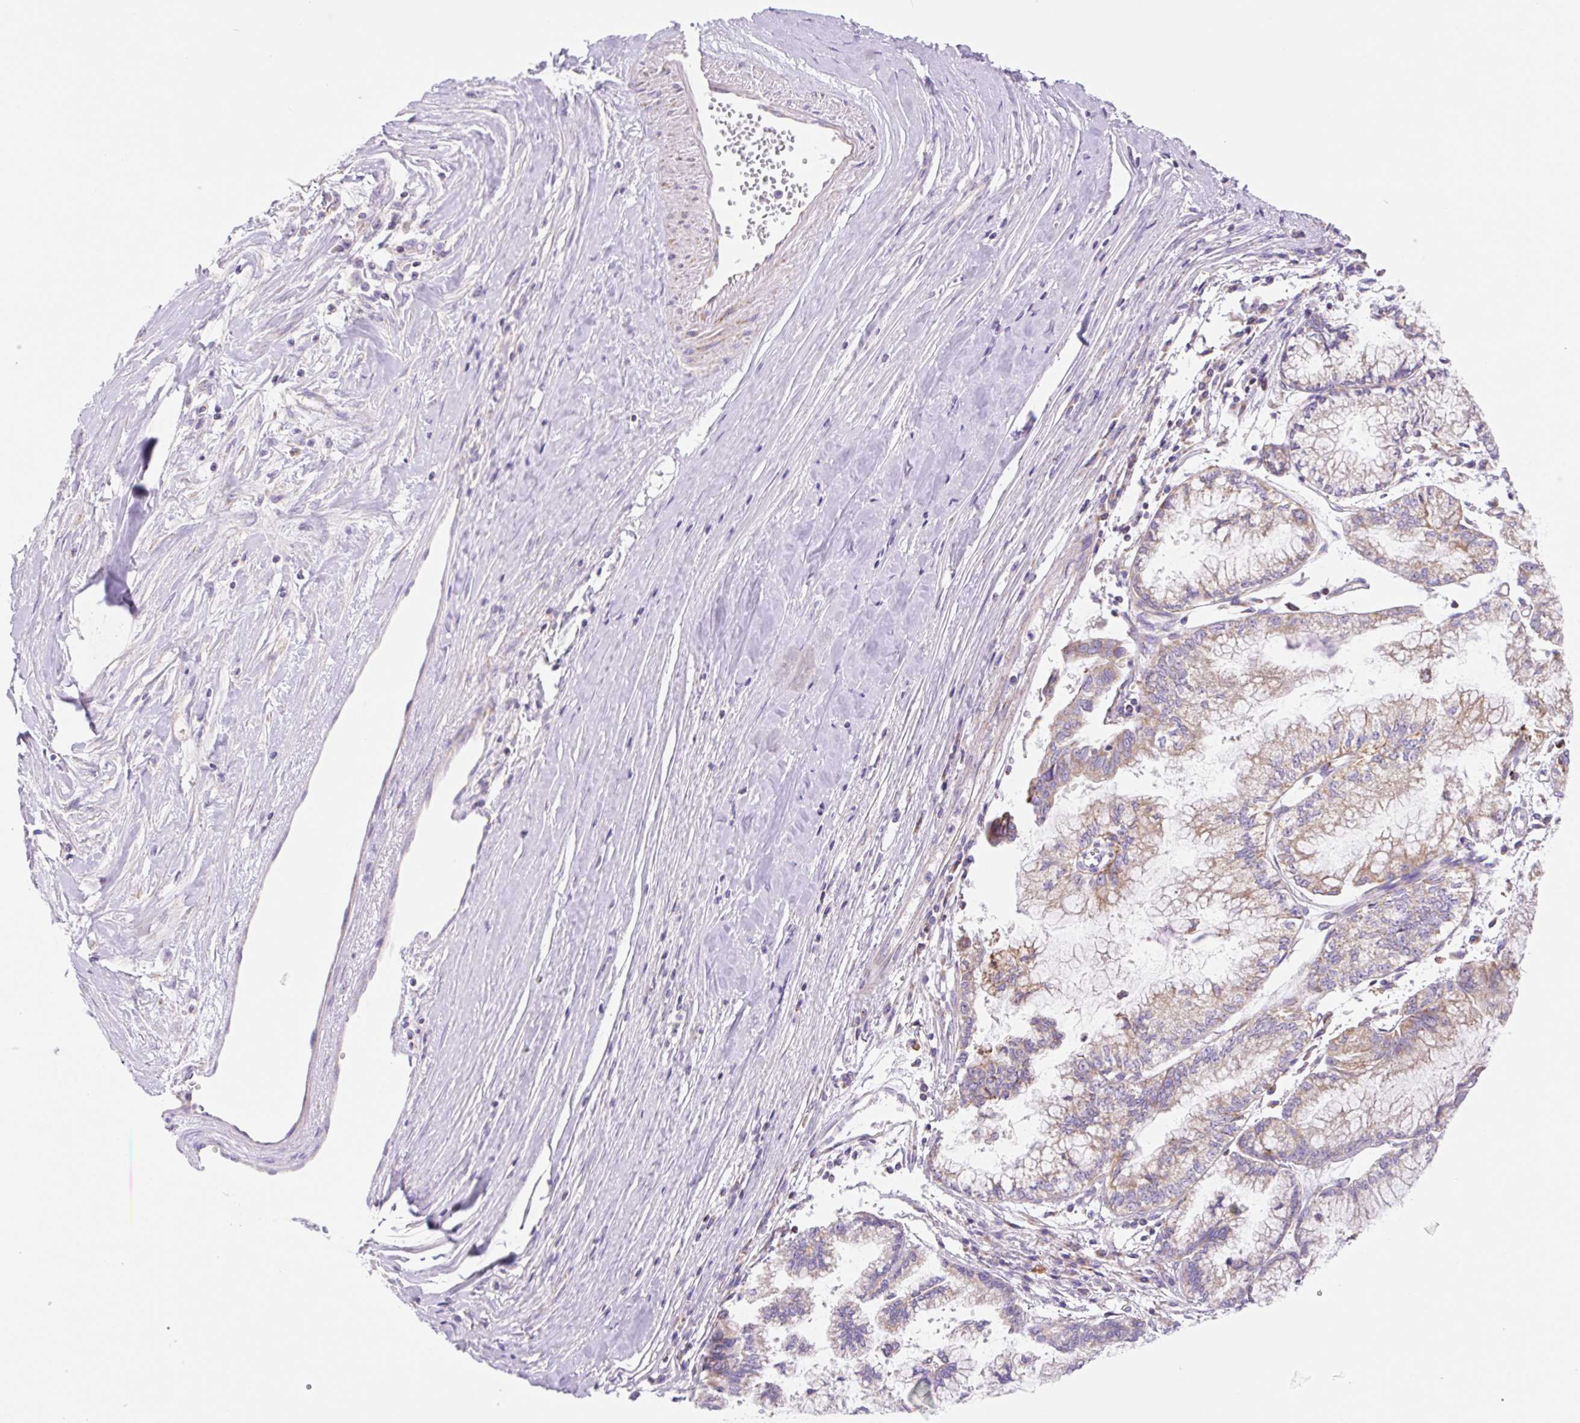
{"staining": {"intensity": "moderate", "quantity": "25%-75%", "location": "cytoplasmic/membranous"}, "tissue": "pancreatic cancer", "cell_type": "Tumor cells", "image_type": "cancer", "snomed": [{"axis": "morphology", "description": "Adenocarcinoma, NOS"}, {"axis": "topography", "description": "Pancreas"}], "caption": "A histopathology image showing moderate cytoplasmic/membranous expression in approximately 25%-75% of tumor cells in pancreatic cancer (adenocarcinoma), as visualized by brown immunohistochemical staining.", "gene": "ETNK2", "patient": {"sex": "male", "age": 73}}